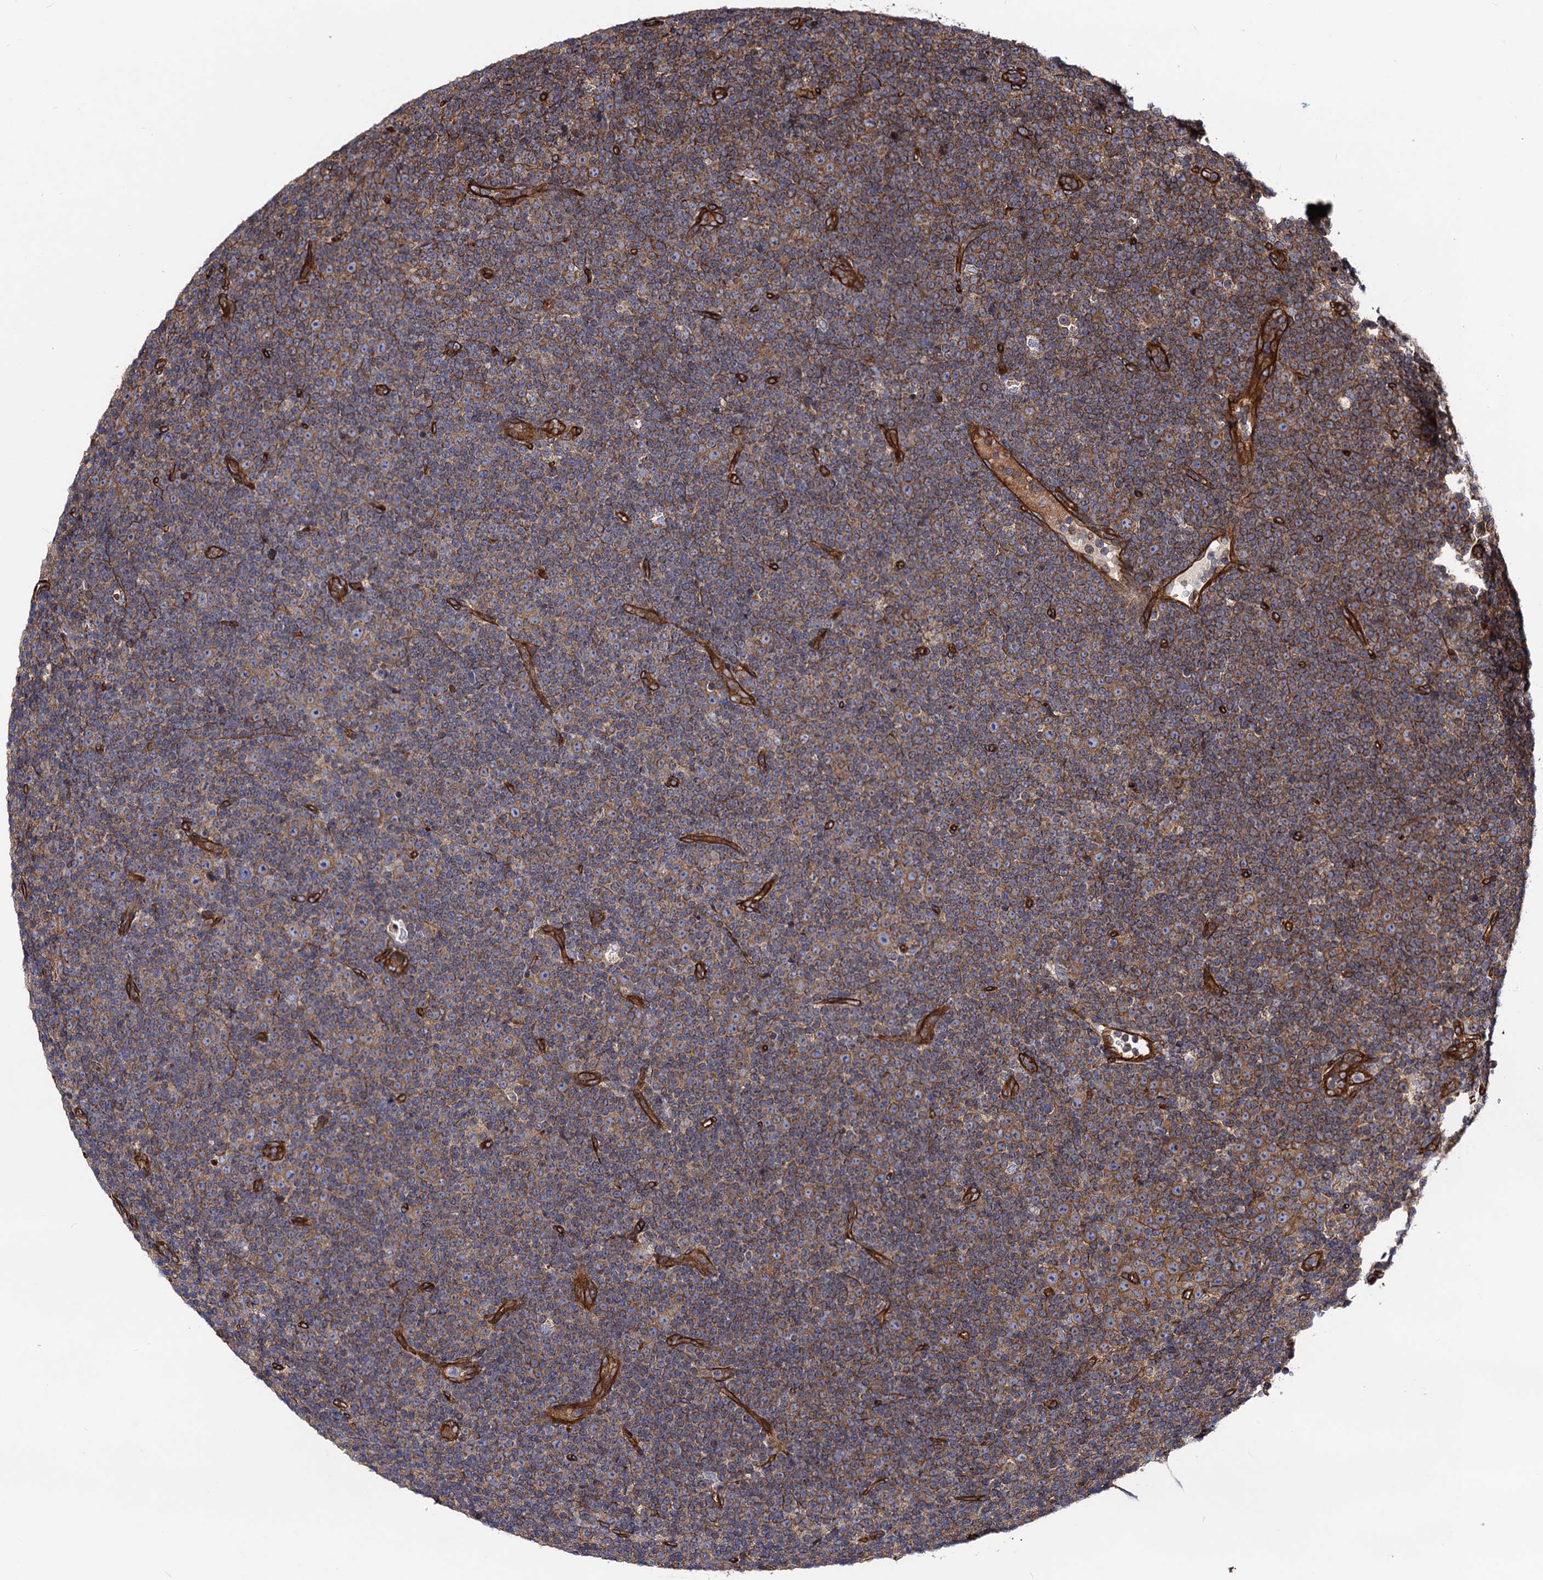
{"staining": {"intensity": "weak", "quantity": ">75%", "location": "cytoplasmic/membranous"}, "tissue": "lymphoma", "cell_type": "Tumor cells", "image_type": "cancer", "snomed": [{"axis": "morphology", "description": "Malignant lymphoma, non-Hodgkin's type, Low grade"}, {"axis": "topography", "description": "Lymph node"}], "caption": "Immunohistochemistry micrograph of neoplastic tissue: human lymphoma stained using IHC exhibits low levels of weak protein expression localized specifically in the cytoplasmic/membranous of tumor cells, appearing as a cytoplasmic/membranous brown color.", "gene": "CIP2A", "patient": {"sex": "female", "age": 67}}